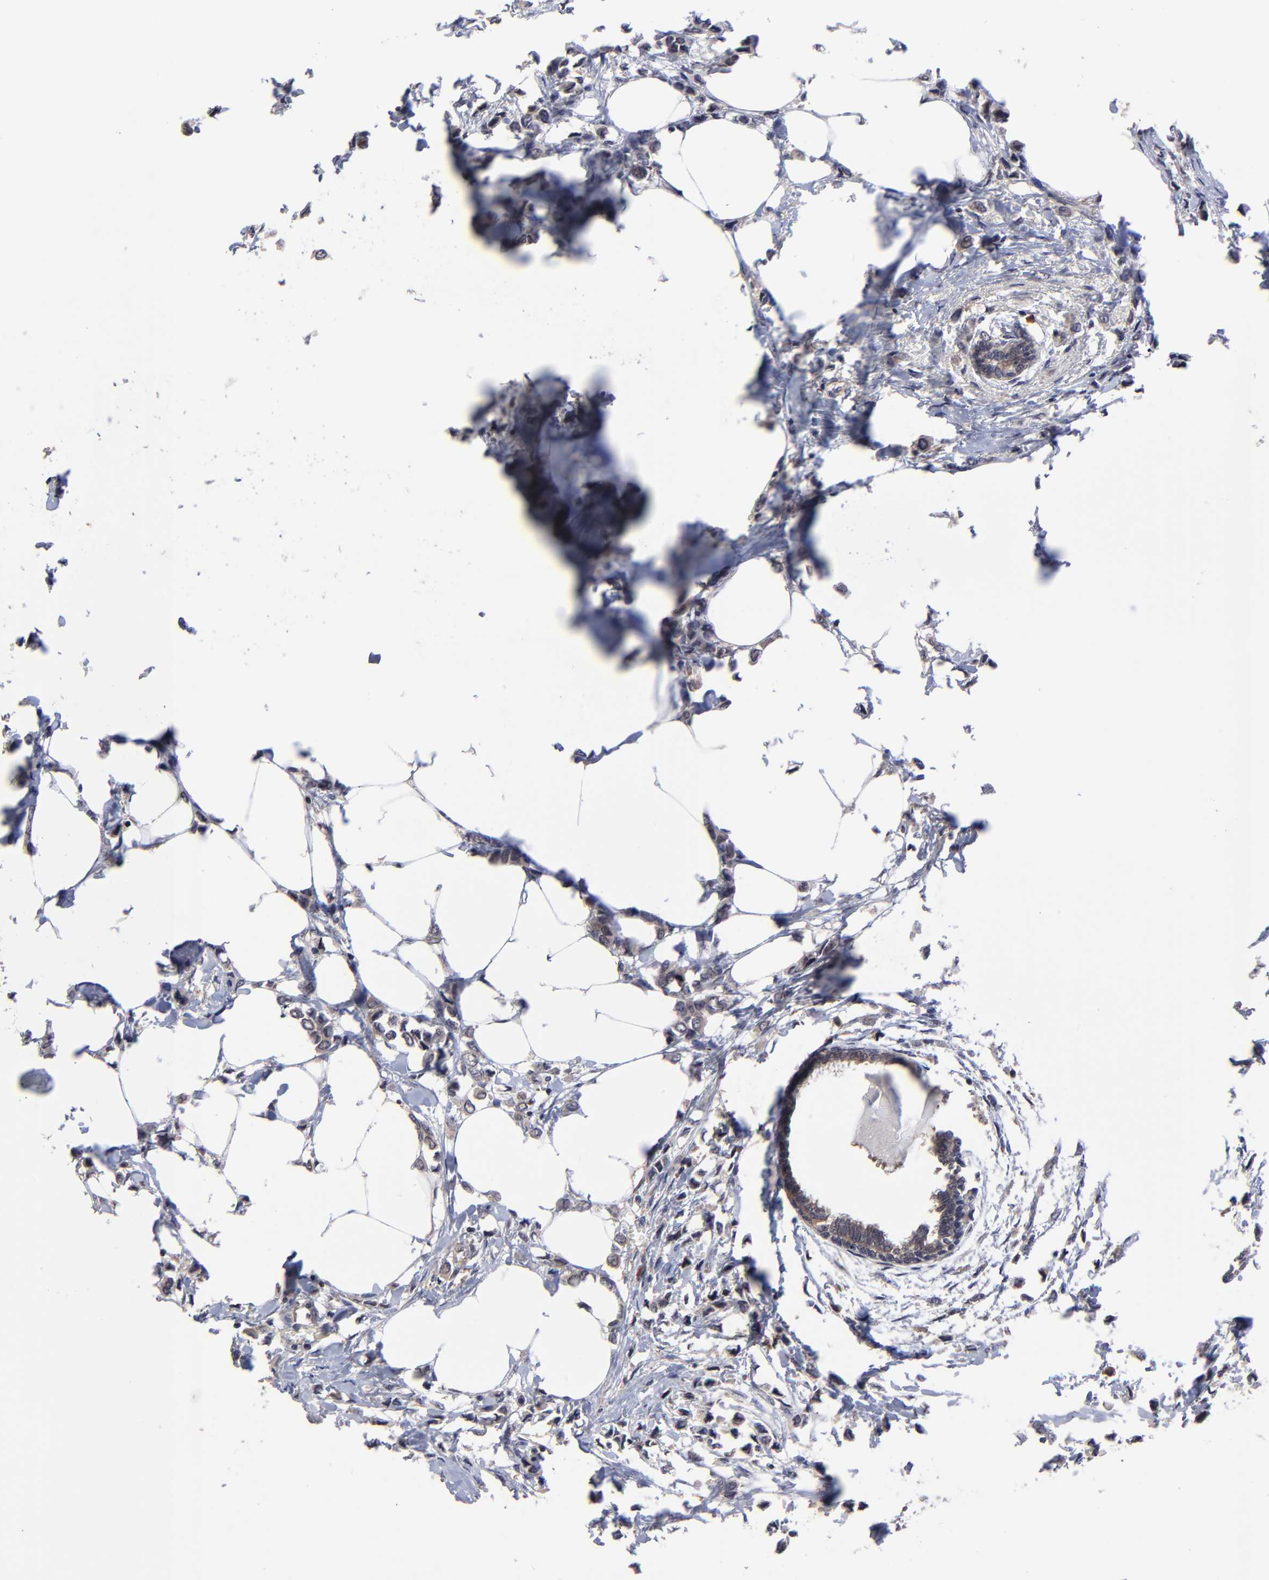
{"staining": {"intensity": "weak", "quantity": "25%-75%", "location": "cytoplasmic/membranous"}, "tissue": "breast cancer", "cell_type": "Tumor cells", "image_type": "cancer", "snomed": [{"axis": "morphology", "description": "Lobular carcinoma"}, {"axis": "topography", "description": "Breast"}], "caption": "Immunohistochemical staining of lobular carcinoma (breast) demonstrates low levels of weak cytoplasmic/membranous protein expression in approximately 25%-75% of tumor cells.", "gene": "UBE2L6", "patient": {"sex": "female", "age": 51}}